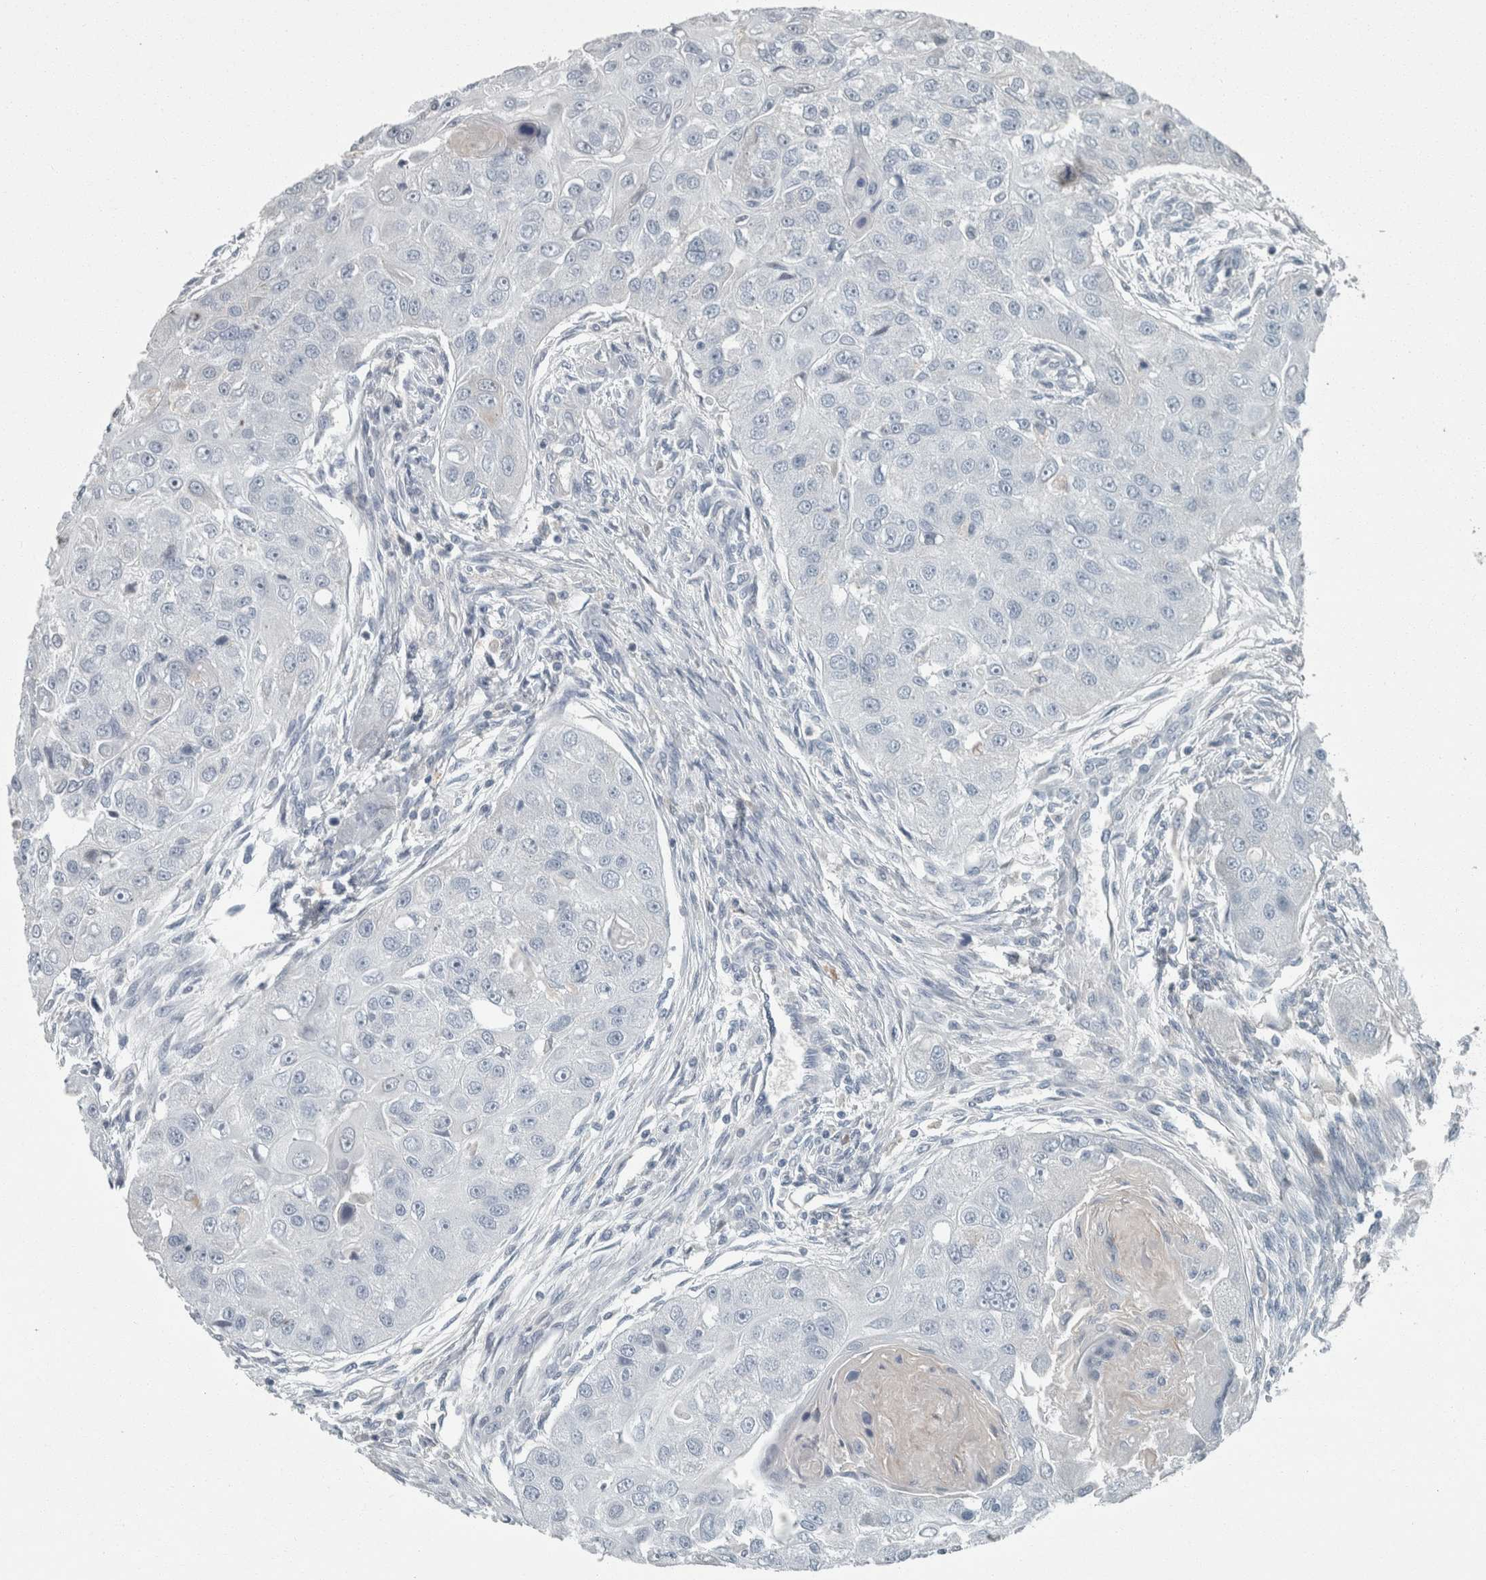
{"staining": {"intensity": "negative", "quantity": "none", "location": "none"}, "tissue": "head and neck cancer", "cell_type": "Tumor cells", "image_type": "cancer", "snomed": [{"axis": "morphology", "description": "Normal tissue, NOS"}, {"axis": "morphology", "description": "Squamous cell carcinoma, NOS"}, {"axis": "topography", "description": "Skeletal muscle"}, {"axis": "topography", "description": "Head-Neck"}], "caption": "There is no significant expression in tumor cells of head and neck cancer.", "gene": "CHL1", "patient": {"sex": "male", "age": 51}}